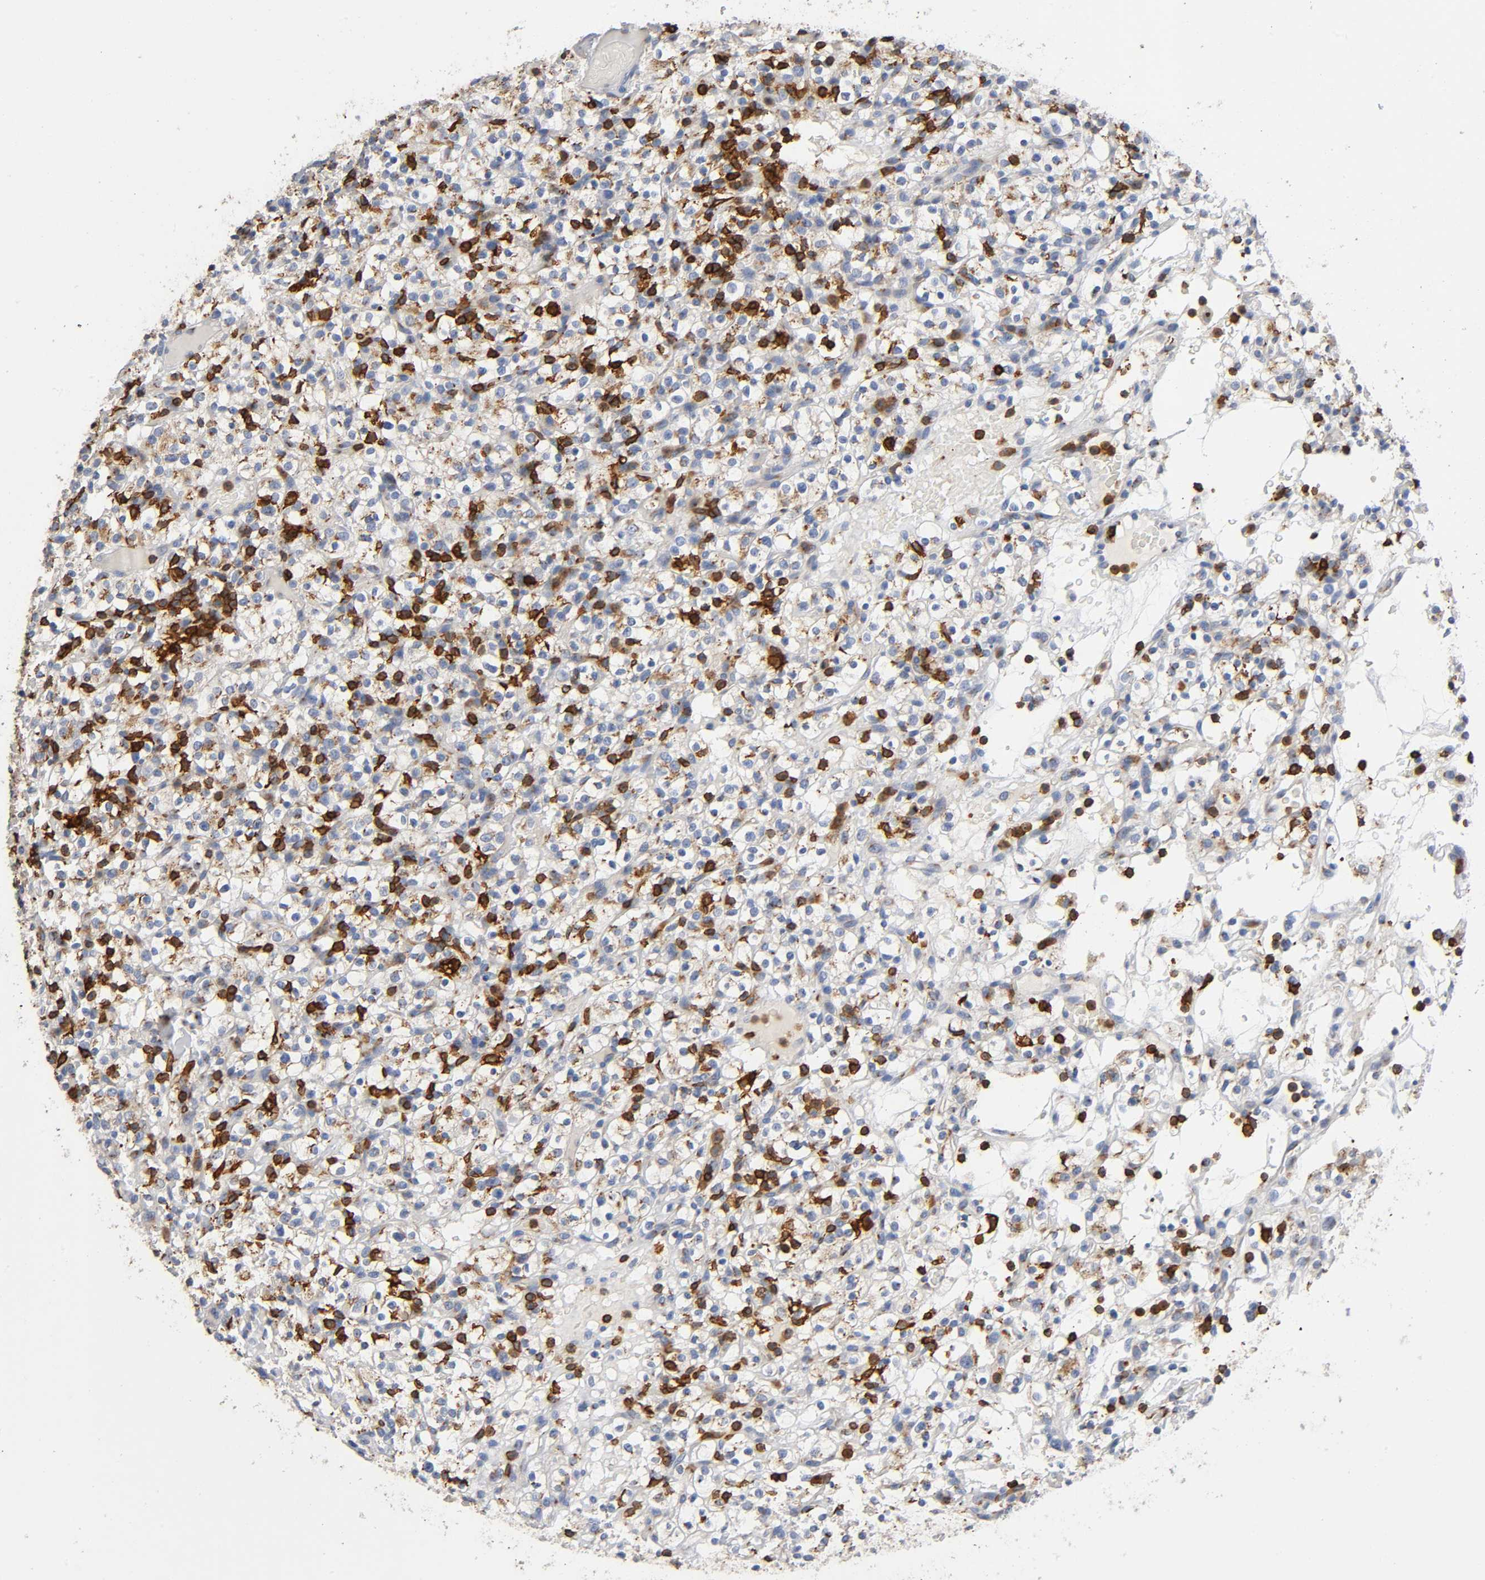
{"staining": {"intensity": "moderate", "quantity": "25%-75%", "location": "cytoplasmic/membranous"}, "tissue": "renal cancer", "cell_type": "Tumor cells", "image_type": "cancer", "snomed": [{"axis": "morphology", "description": "Normal tissue, NOS"}, {"axis": "morphology", "description": "Adenocarcinoma, NOS"}, {"axis": "topography", "description": "Kidney"}], "caption": "Immunohistochemical staining of renal cancer displays moderate cytoplasmic/membranous protein positivity in approximately 25%-75% of tumor cells.", "gene": "CAPN10", "patient": {"sex": "female", "age": 72}}